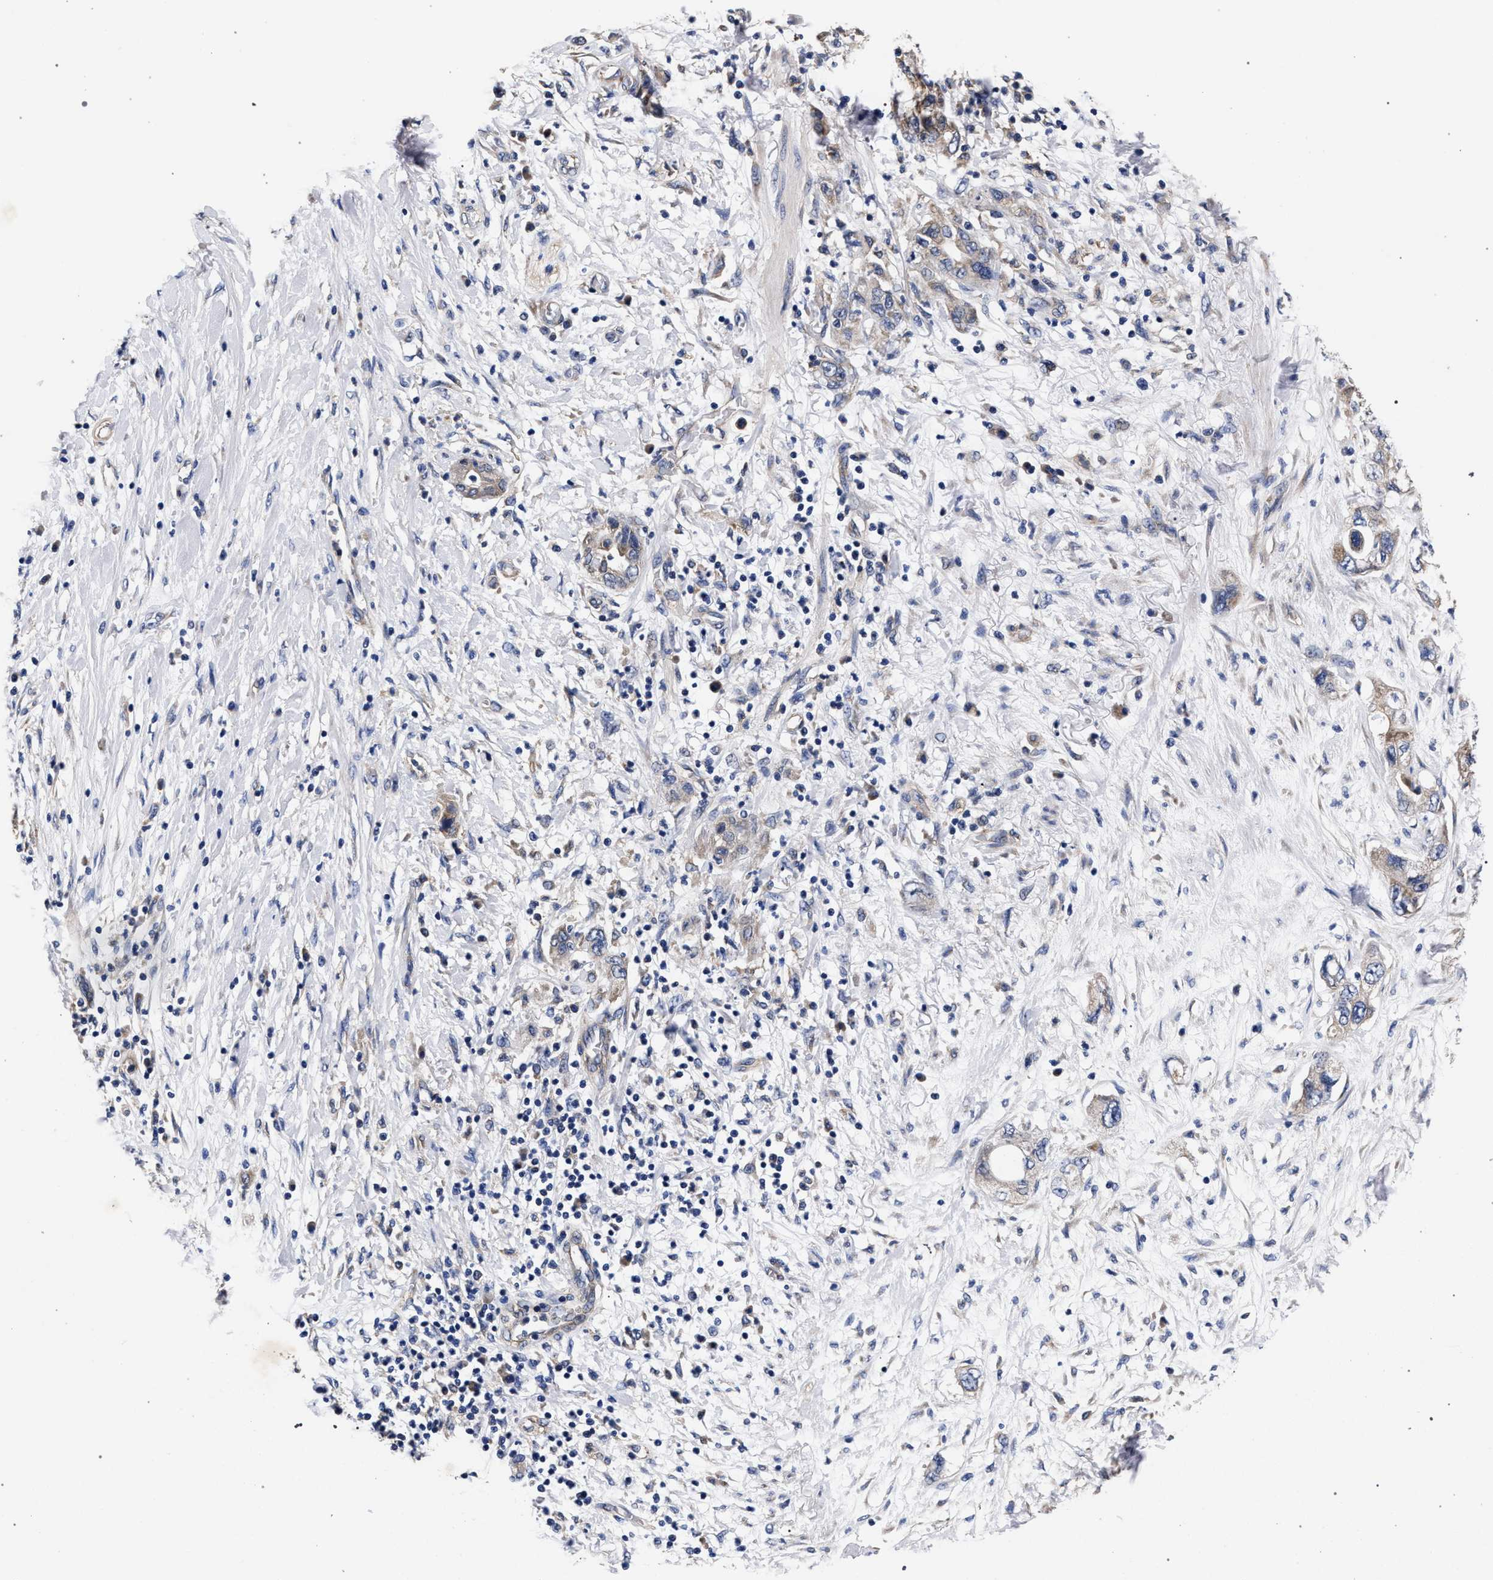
{"staining": {"intensity": "moderate", "quantity": ">75%", "location": "cytoplasmic/membranous"}, "tissue": "pancreatic cancer", "cell_type": "Tumor cells", "image_type": "cancer", "snomed": [{"axis": "morphology", "description": "Adenocarcinoma, NOS"}, {"axis": "topography", "description": "Pancreas"}], "caption": "Adenocarcinoma (pancreatic) tissue shows moderate cytoplasmic/membranous staining in about >75% of tumor cells", "gene": "CFAP95", "patient": {"sex": "female", "age": 73}}